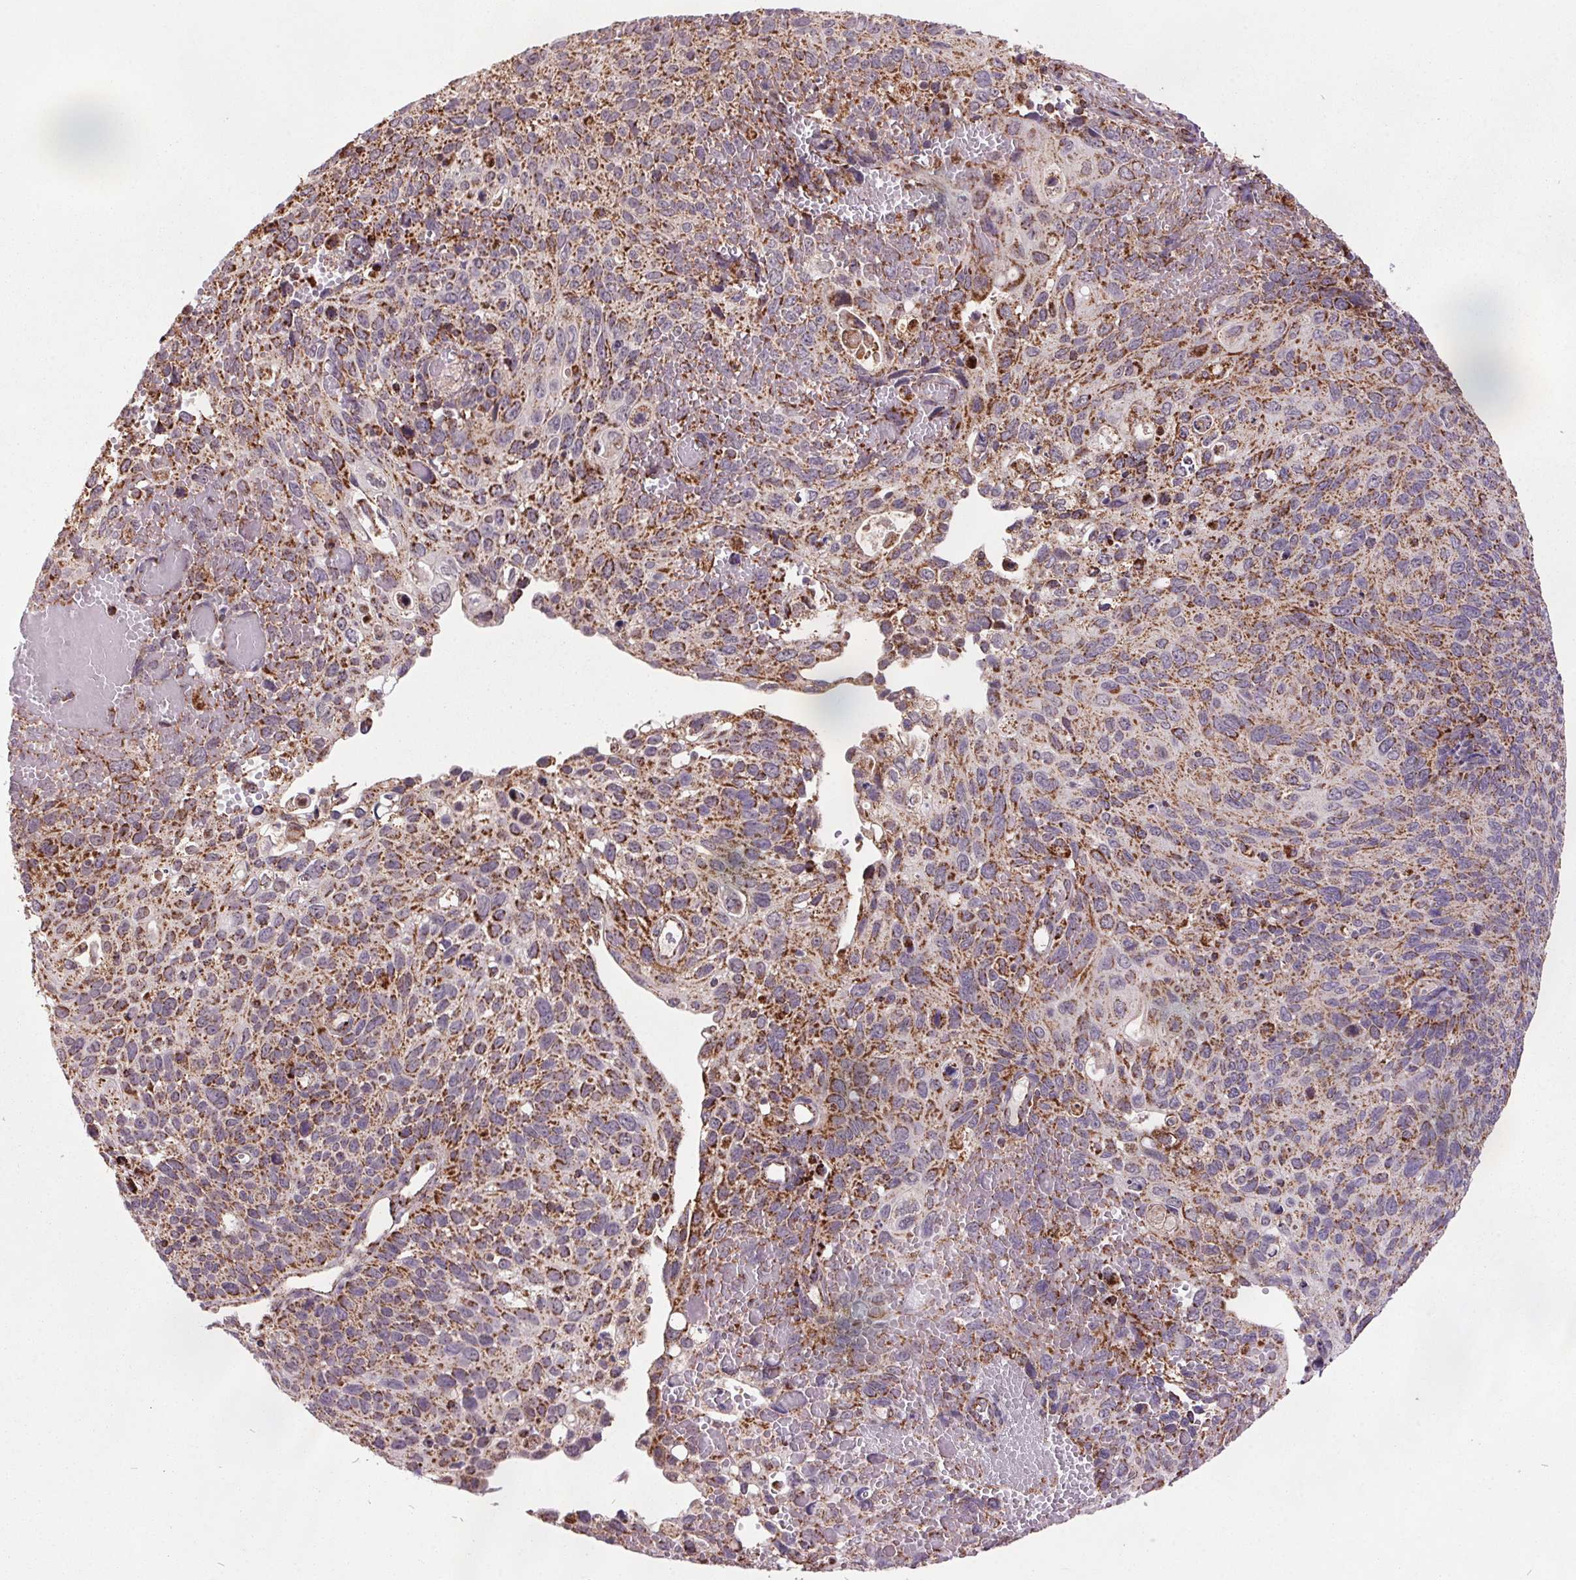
{"staining": {"intensity": "moderate", "quantity": ">75%", "location": "cytoplasmic/membranous"}, "tissue": "cervical cancer", "cell_type": "Tumor cells", "image_type": "cancer", "snomed": [{"axis": "morphology", "description": "Squamous cell carcinoma, NOS"}, {"axis": "topography", "description": "Cervix"}], "caption": "This micrograph reveals IHC staining of cervical cancer, with medium moderate cytoplasmic/membranous staining in about >75% of tumor cells.", "gene": "NDUFS6", "patient": {"sex": "female", "age": 70}}